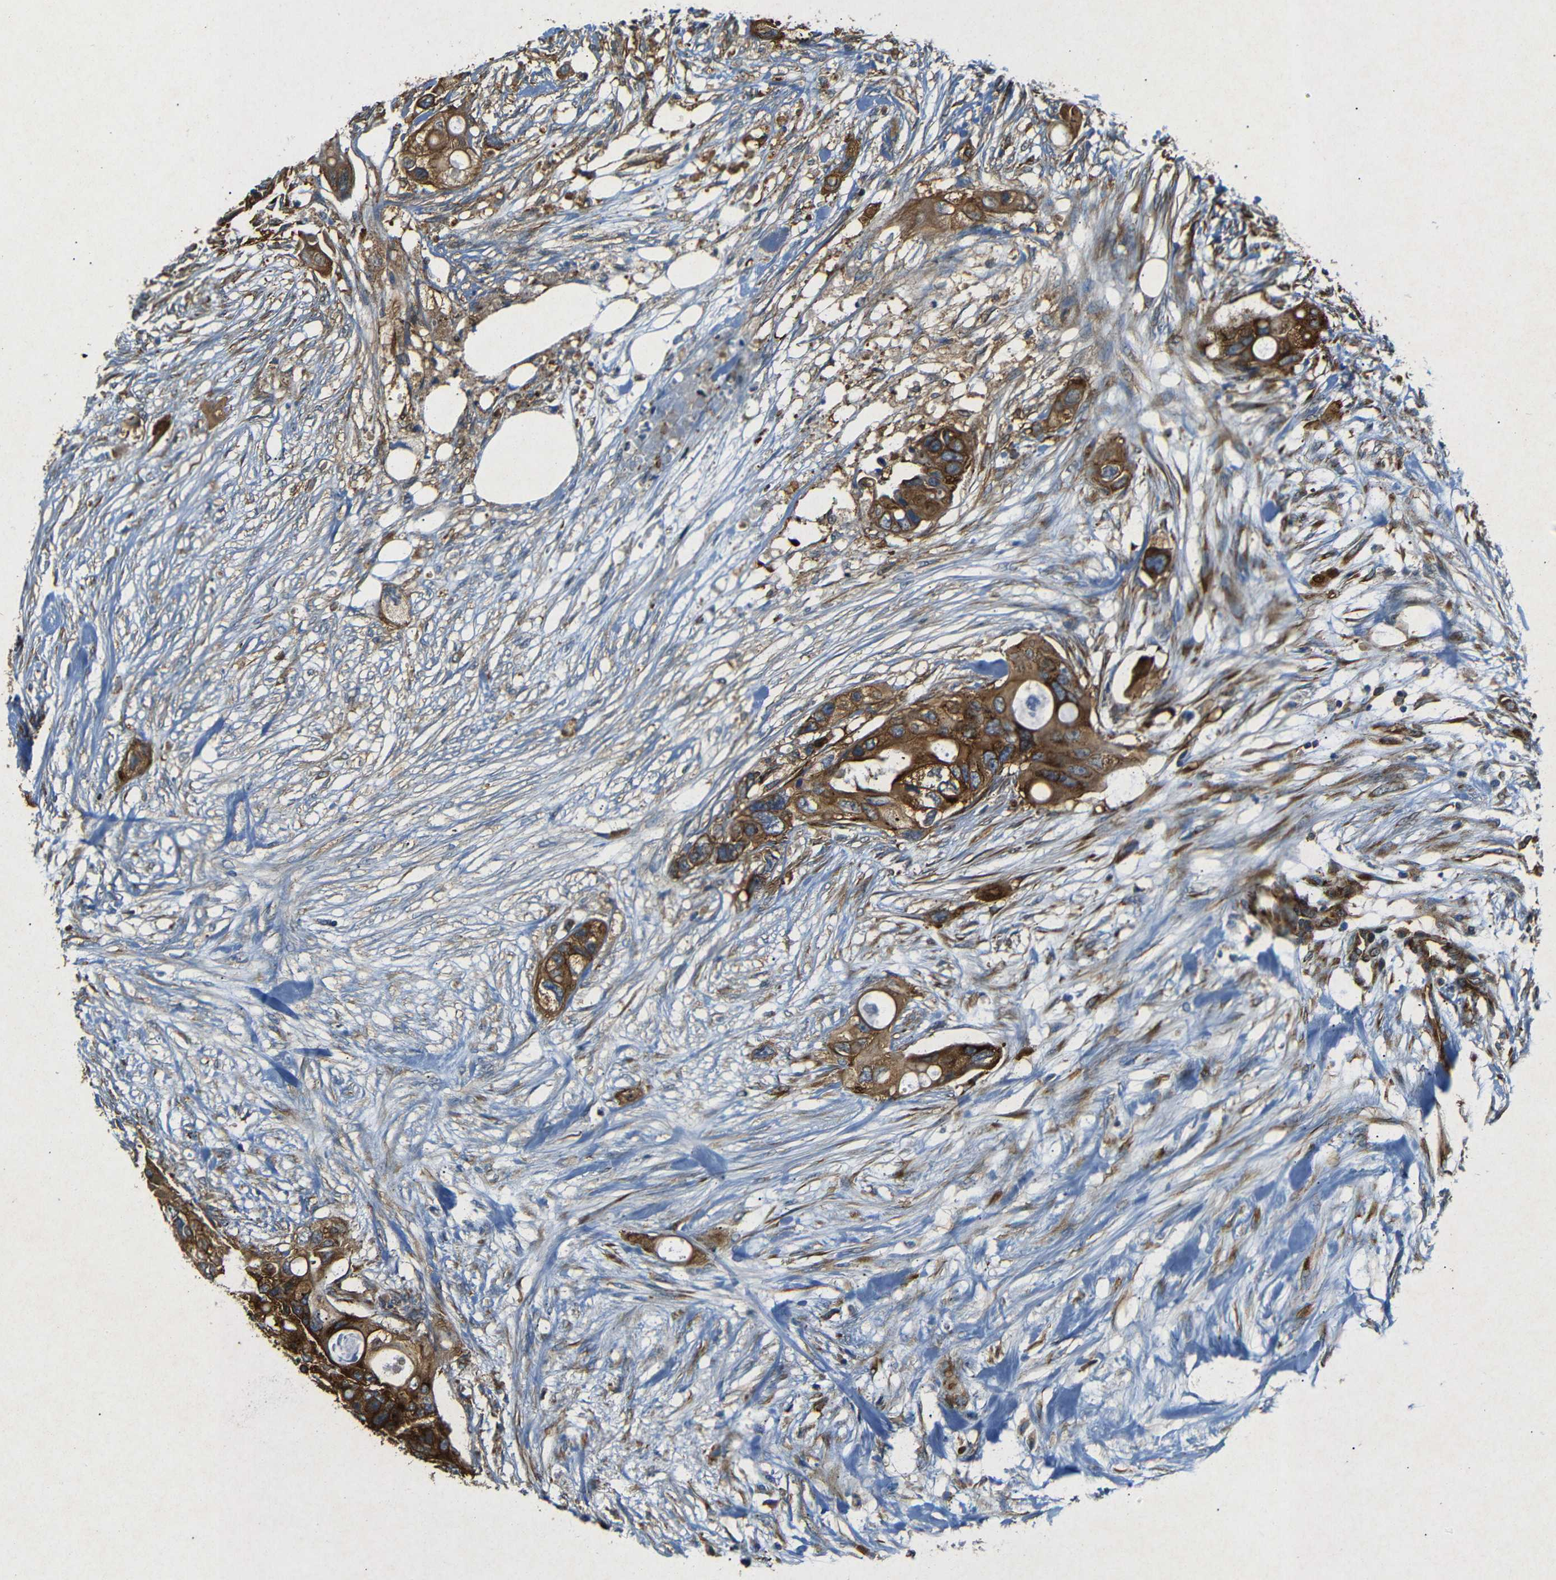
{"staining": {"intensity": "strong", "quantity": ">75%", "location": "cytoplasmic/membranous"}, "tissue": "colorectal cancer", "cell_type": "Tumor cells", "image_type": "cancer", "snomed": [{"axis": "morphology", "description": "Adenocarcinoma, NOS"}, {"axis": "topography", "description": "Colon"}], "caption": "Brown immunohistochemical staining in human colorectal cancer (adenocarcinoma) shows strong cytoplasmic/membranous staining in about >75% of tumor cells. The staining is performed using DAB brown chromogen to label protein expression. The nuclei are counter-stained blue using hematoxylin.", "gene": "BTF3", "patient": {"sex": "female", "age": 57}}